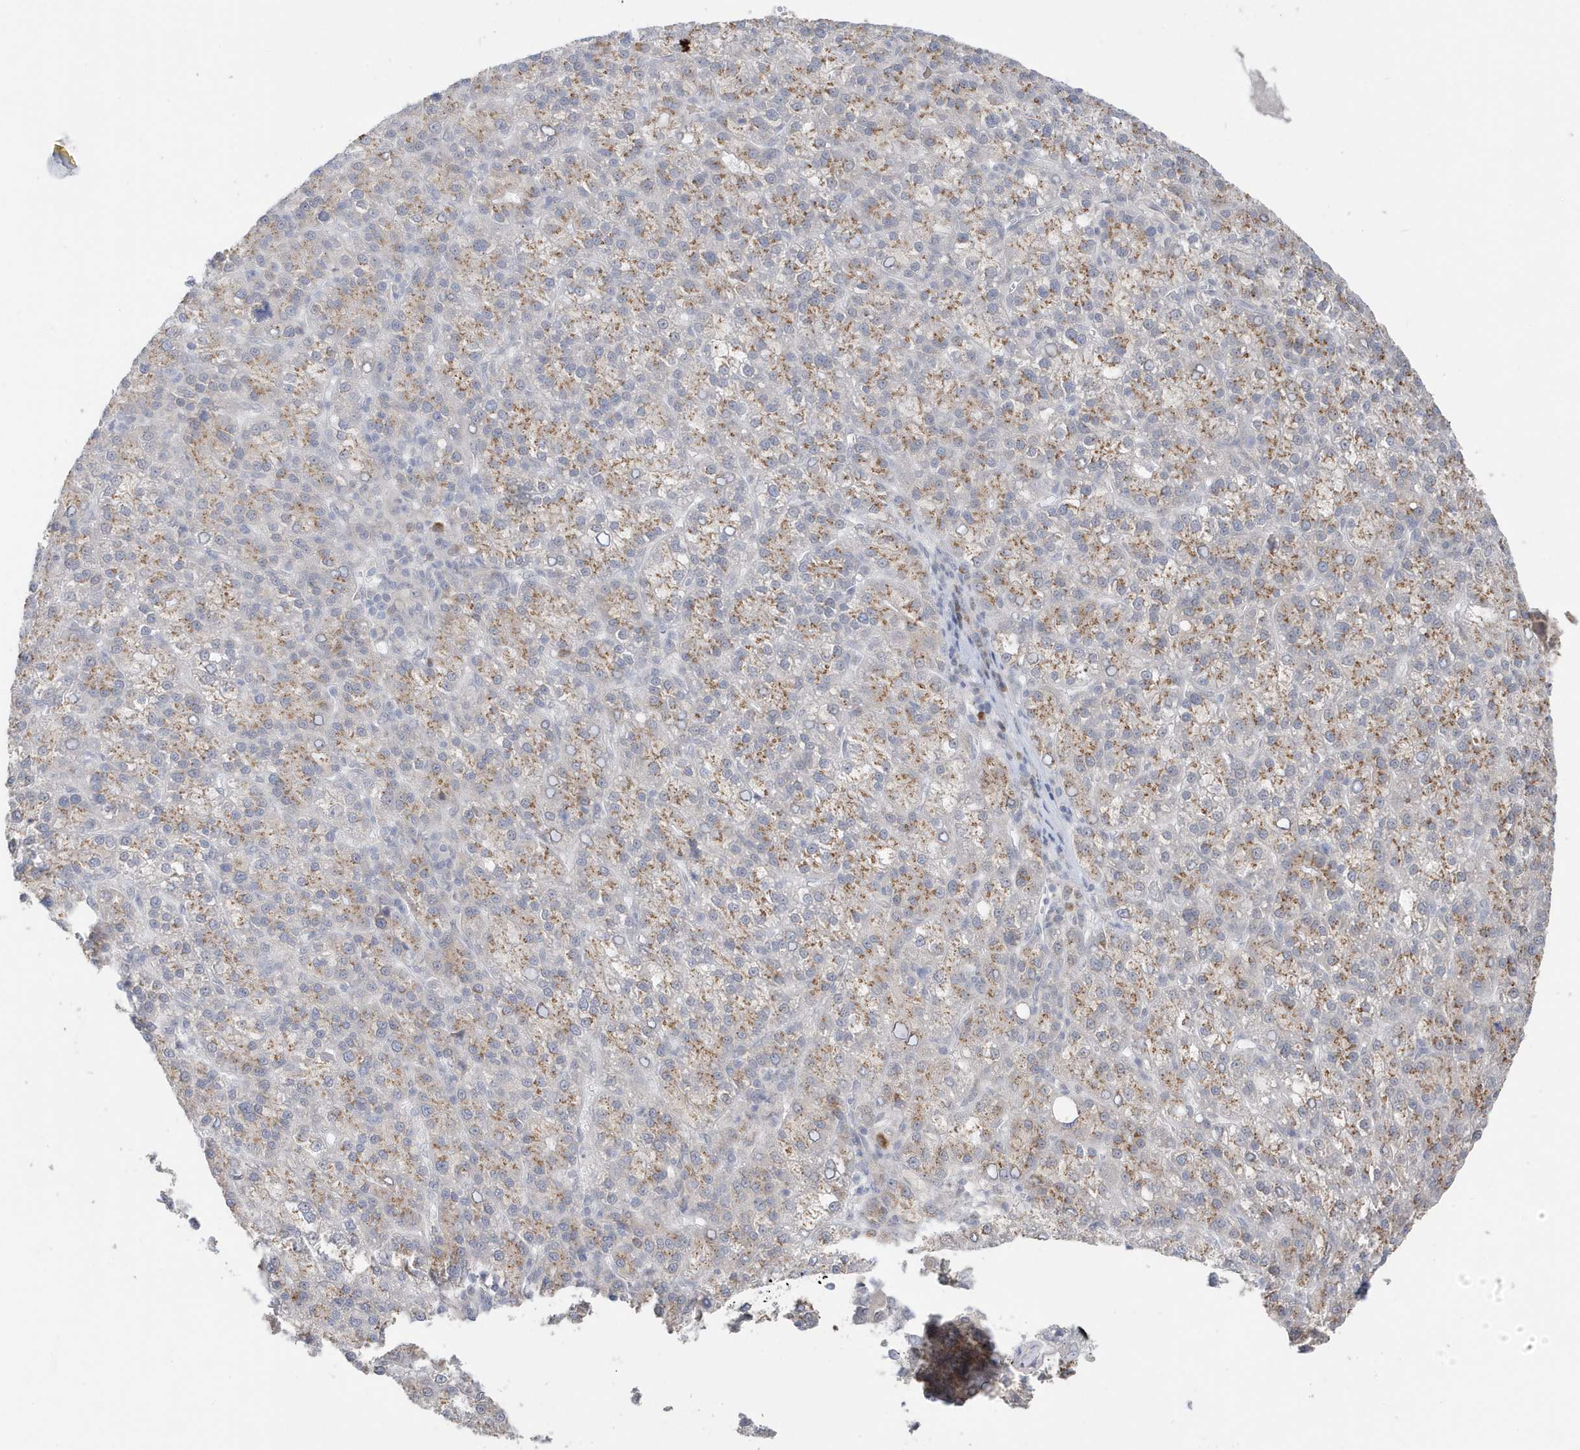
{"staining": {"intensity": "moderate", "quantity": "25%-75%", "location": "cytoplasmic/membranous"}, "tissue": "liver cancer", "cell_type": "Tumor cells", "image_type": "cancer", "snomed": [{"axis": "morphology", "description": "Carcinoma, Hepatocellular, NOS"}, {"axis": "topography", "description": "Liver"}], "caption": "Brown immunohistochemical staining in liver hepatocellular carcinoma exhibits moderate cytoplasmic/membranous expression in approximately 25%-75% of tumor cells. (Brightfield microscopy of DAB IHC at high magnification).", "gene": "RER1", "patient": {"sex": "female", "age": 58}}